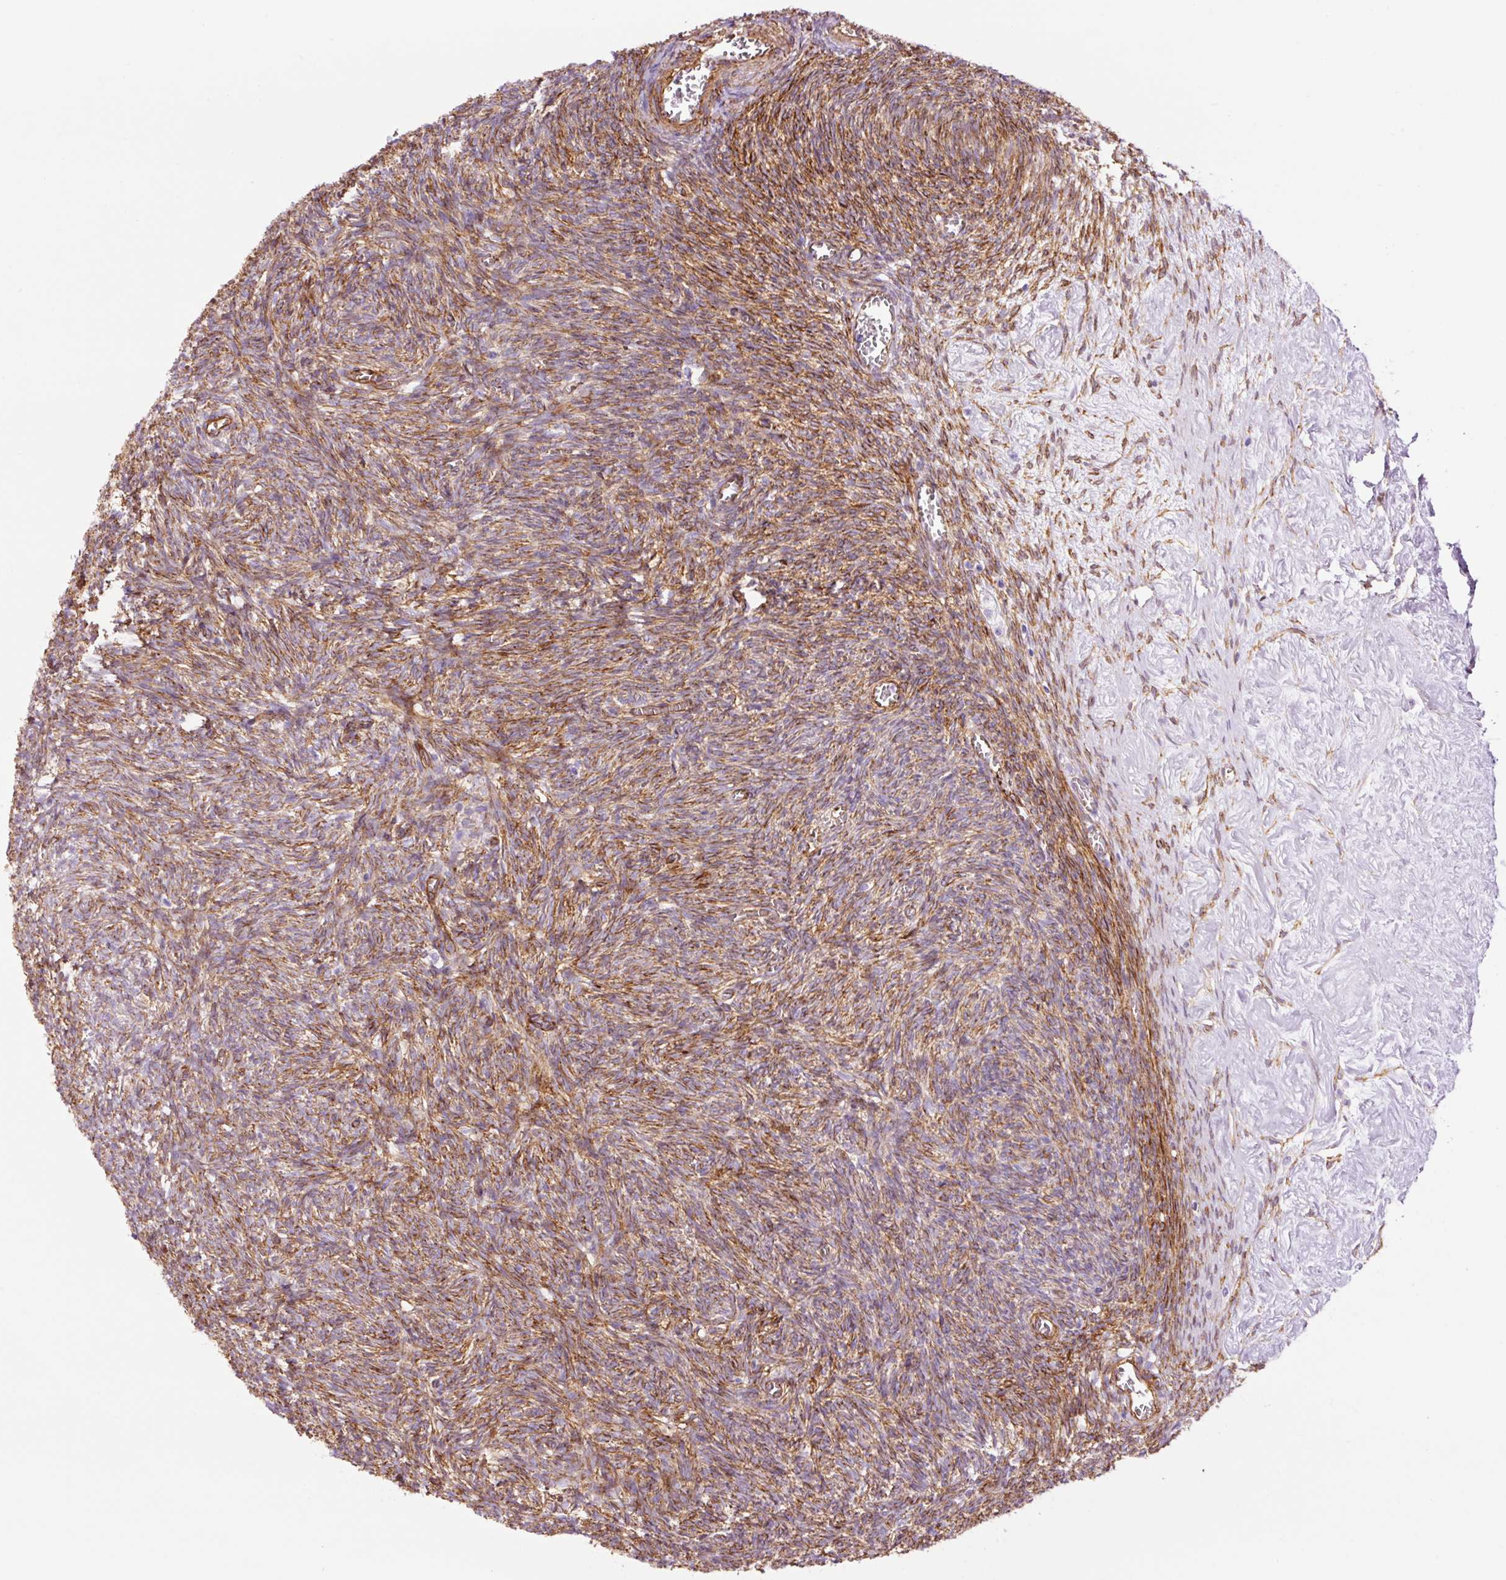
{"staining": {"intensity": "negative", "quantity": "none", "location": "none"}, "tissue": "ovary", "cell_type": "Follicle cells", "image_type": "normal", "snomed": [{"axis": "morphology", "description": "Normal tissue, NOS"}, {"axis": "topography", "description": "Ovary"}], "caption": "High magnification brightfield microscopy of benign ovary stained with DAB (3,3'-diaminobenzidine) (brown) and counterstained with hematoxylin (blue): follicle cells show no significant positivity. (DAB (3,3'-diaminobenzidine) immunohistochemistry (IHC), high magnification).", "gene": "CAV1", "patient": {"sex": "female", "age": 67}}